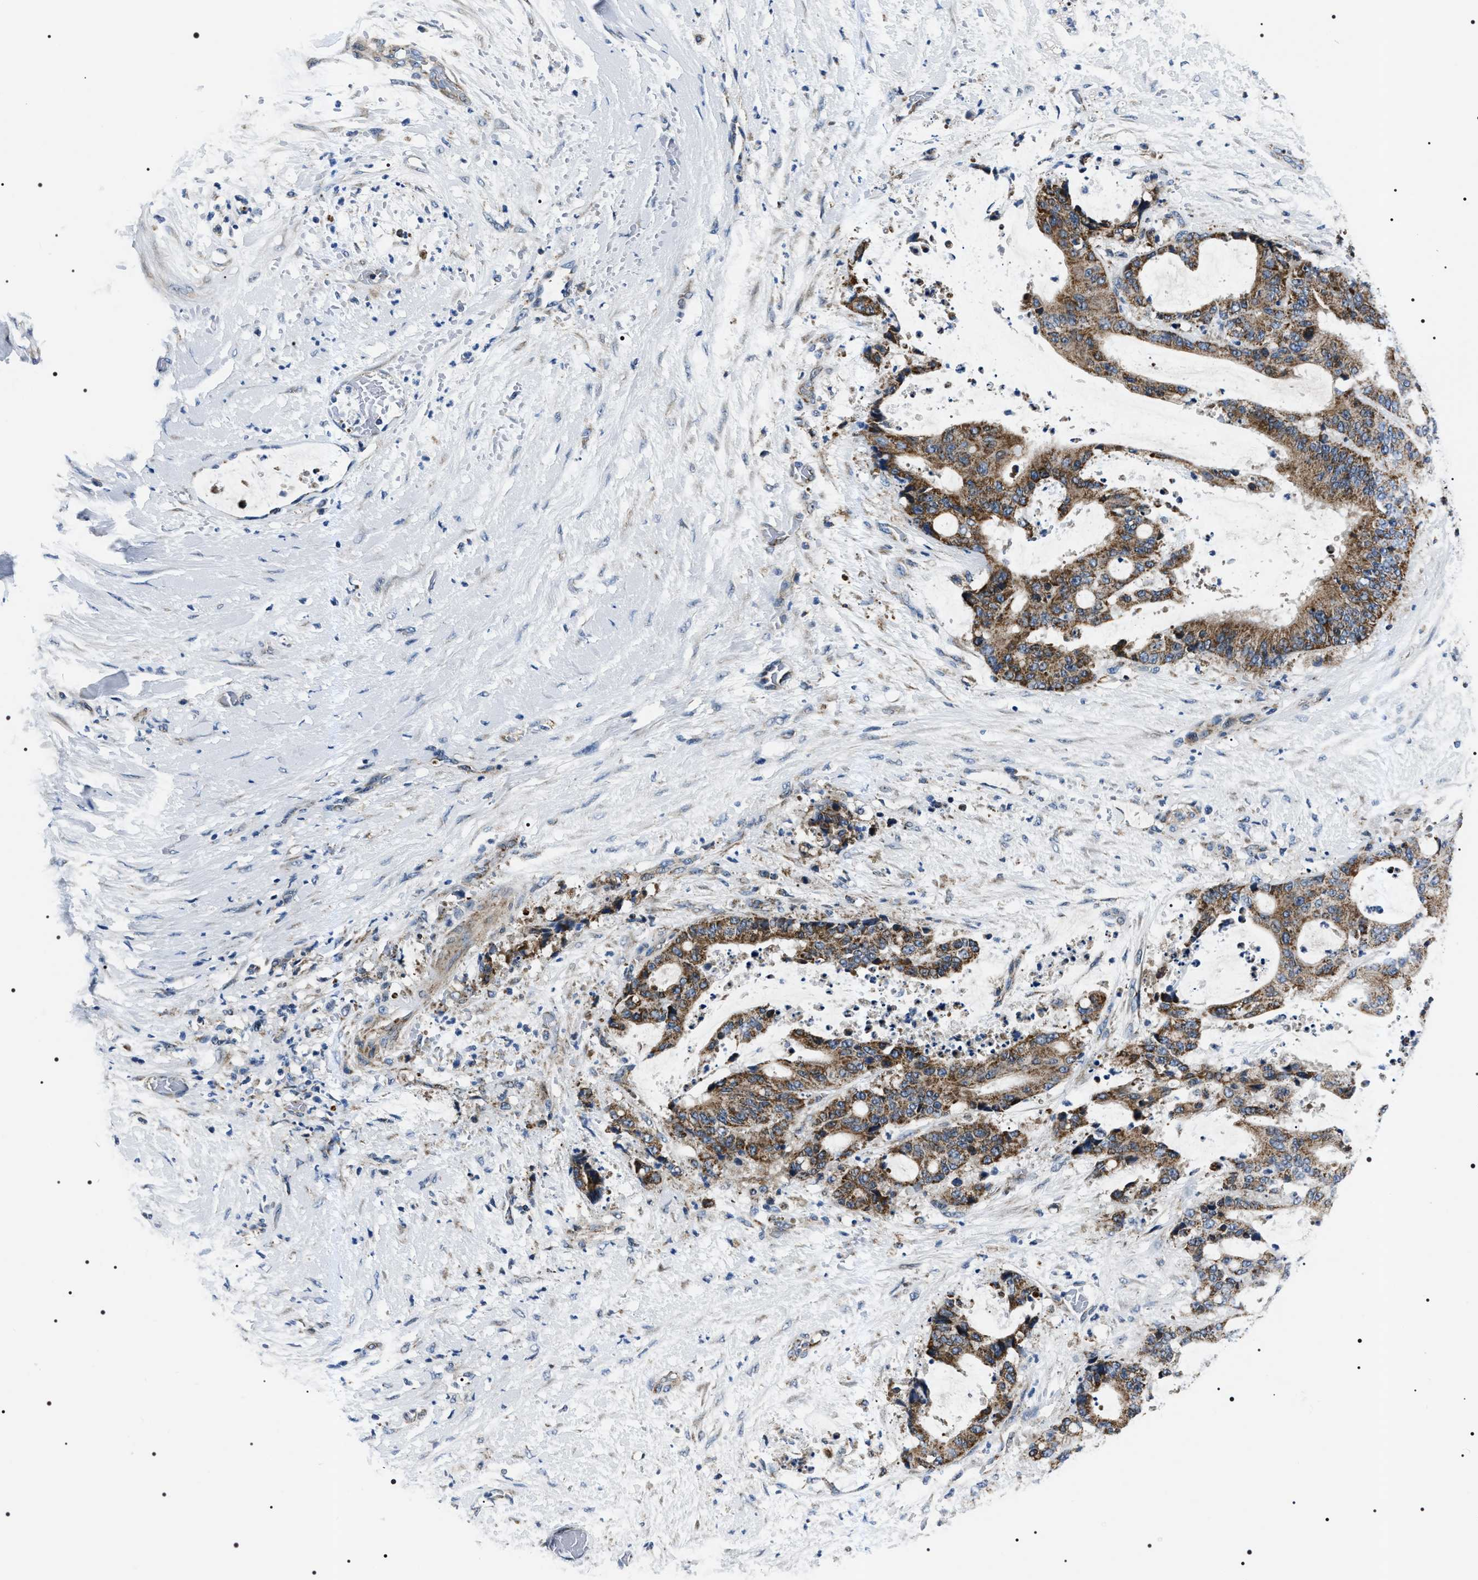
{"staining": {"intensity": "strong", "quantity": ">75%", "location": "cytoplasmic/membranous"}, "tissue": "liver cancer", "cell_type": "Tumor cells", "image_type": "cancer", "snomed": [{"axis": "morphology", "description": "Normal tissue, NOS"}, {"axis": "morphology", "description": "Cholangiocarcinoma"}, {"axis": "topography", "description": "Liver"}, {"axis": "topography", "description": "Peripheral nerve tissue"}], "caption": "Human liver cancer (cholangiocarcinoma) stained with a brown dye shows strong cytoplasmic/membranous positive staining in approximately >75% of tumor cells.", "gene": "NTMT1", "patient": {"sex": "female", "age": 73}}